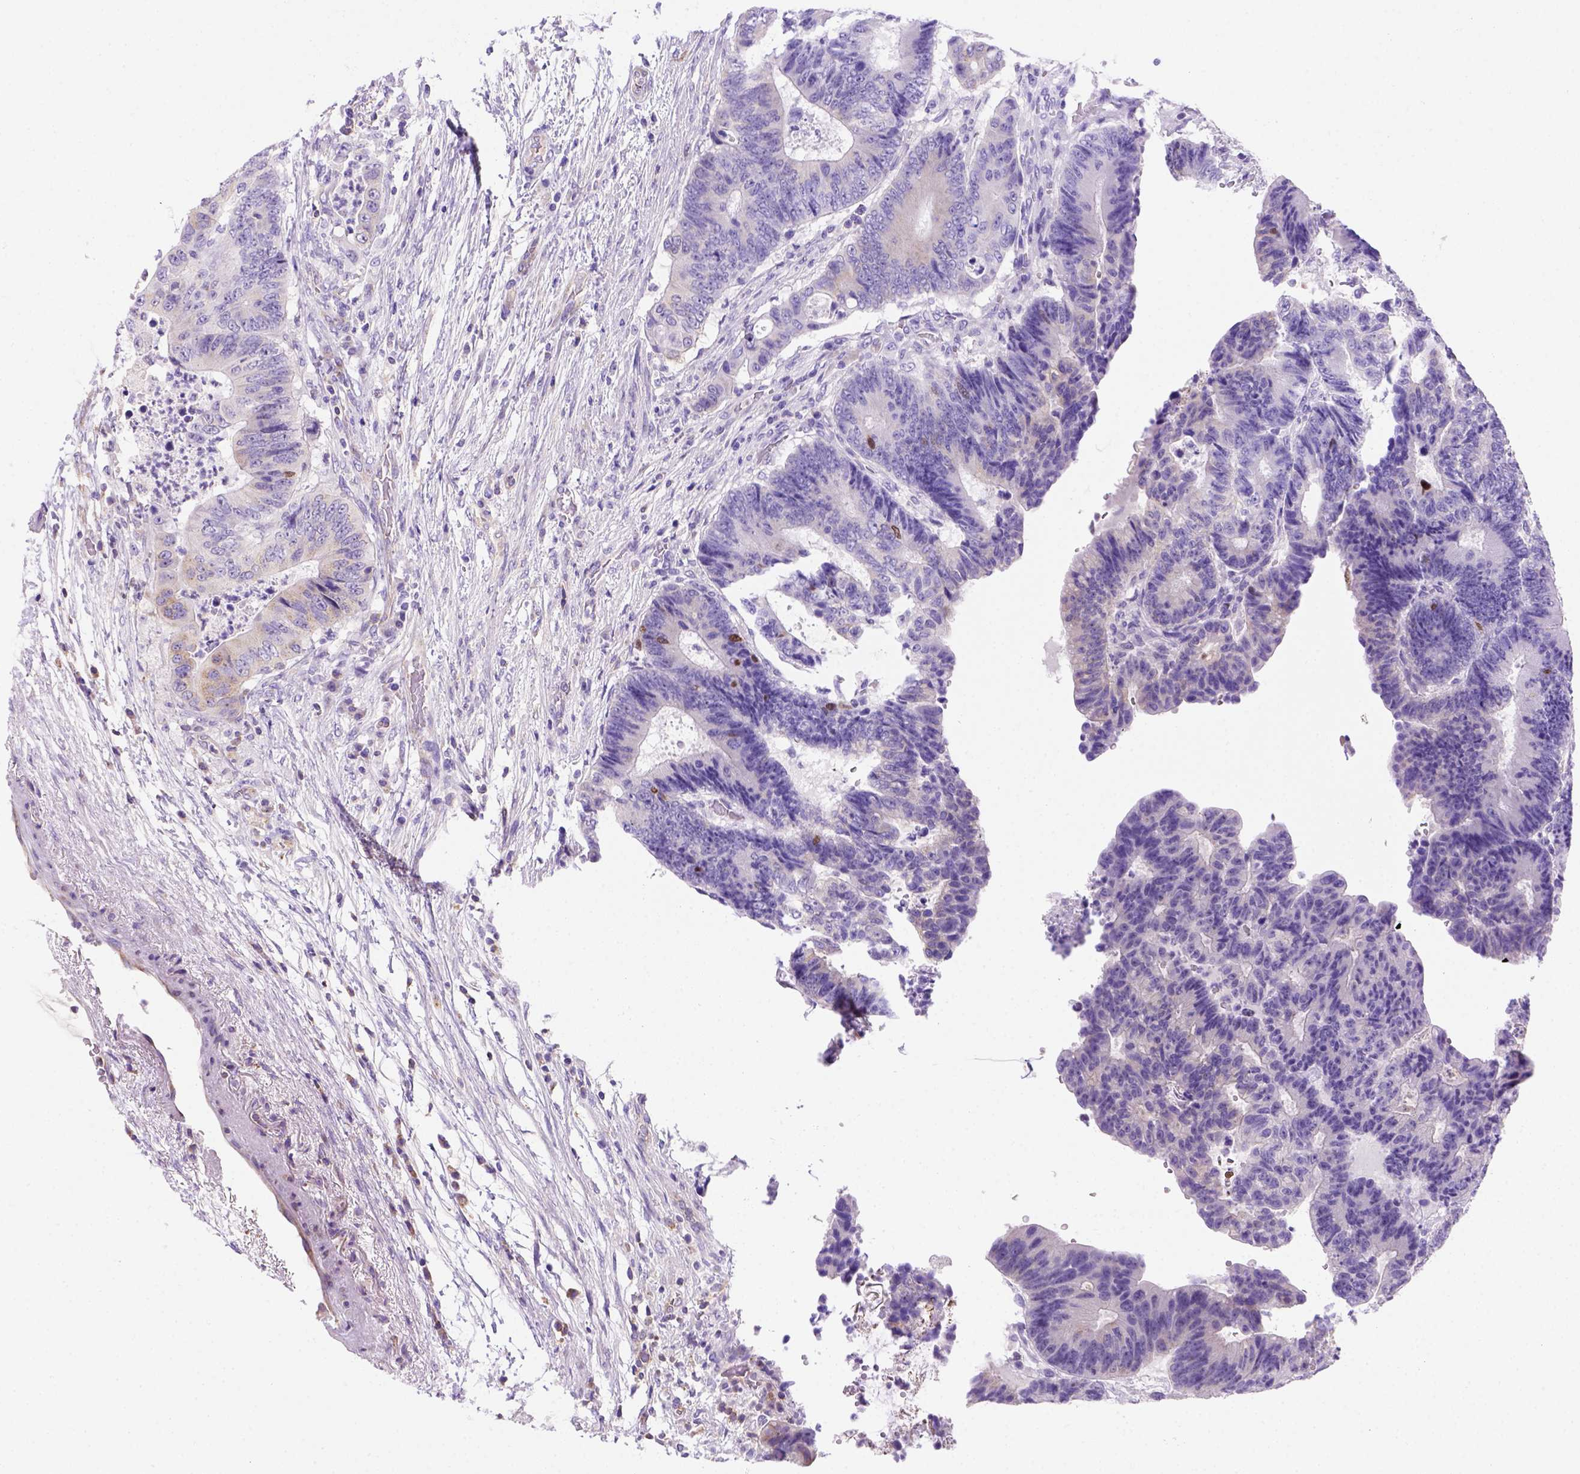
{"staining": {"intensity": "negative", "quantity": "none", "location": "none"}, "tissue": "colorectal cancer", "cell_type": "Tumor cells", "image_type": "cancer", "snomed": [{"axis": "morphology", "description": "Adenocarcinoma, NOS"}, {"axis": "topography", "description": "Colon"}], "caption": "Image shows no significant protein positivity in tumor cells of colorectal cancer.", "gene": "FOXI1", "patient": {"sex": "female", "age": 48}}